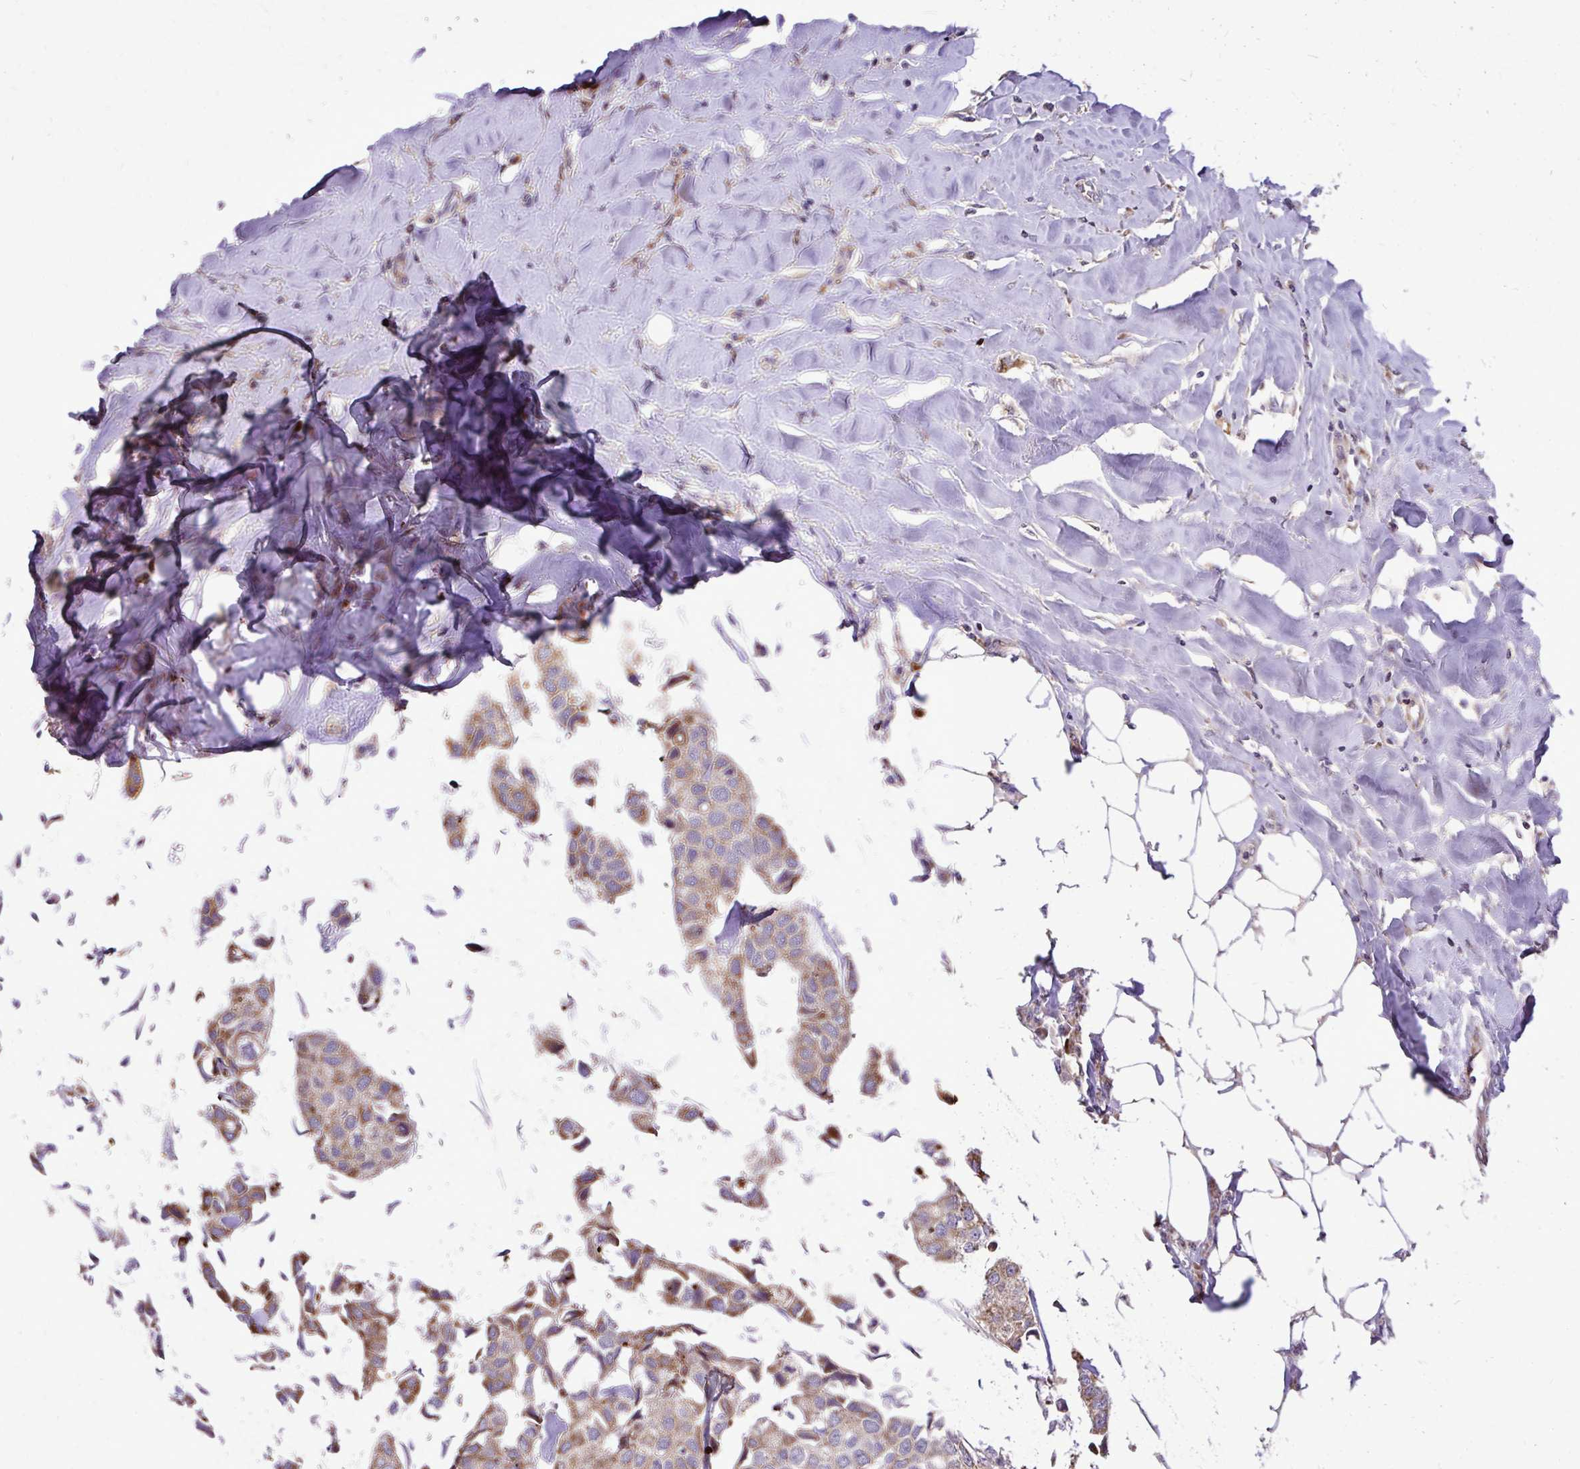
{"staining": {"intensity": "moderate", "quantity": ">75%", "location": "cytoplasmic/membranous"}, "tissue": "breast cancer", "cell_type": "Tumor cells", "image_type": "cancer", "snomed": [{"axis": "morphology", "description": "Duct carcinoma"}, {"axis": "topography", "description": "Breast"}], "caption": "High-power microscopy captured an immunohistochemistry (IHC) histopathology image of breast infiltrating ductal carcinoma, revealing moderate cytoplasmic/membranous staining in approximately >75% of tumor cells. Using DAB (3,3'-diaminobenzidine) (brown) and hematoxylin (blue) stains, captured at high magnification using brightfield microscopy.", "gene": "ABCC3", "patient": {"sex": "female", "age": 80}}